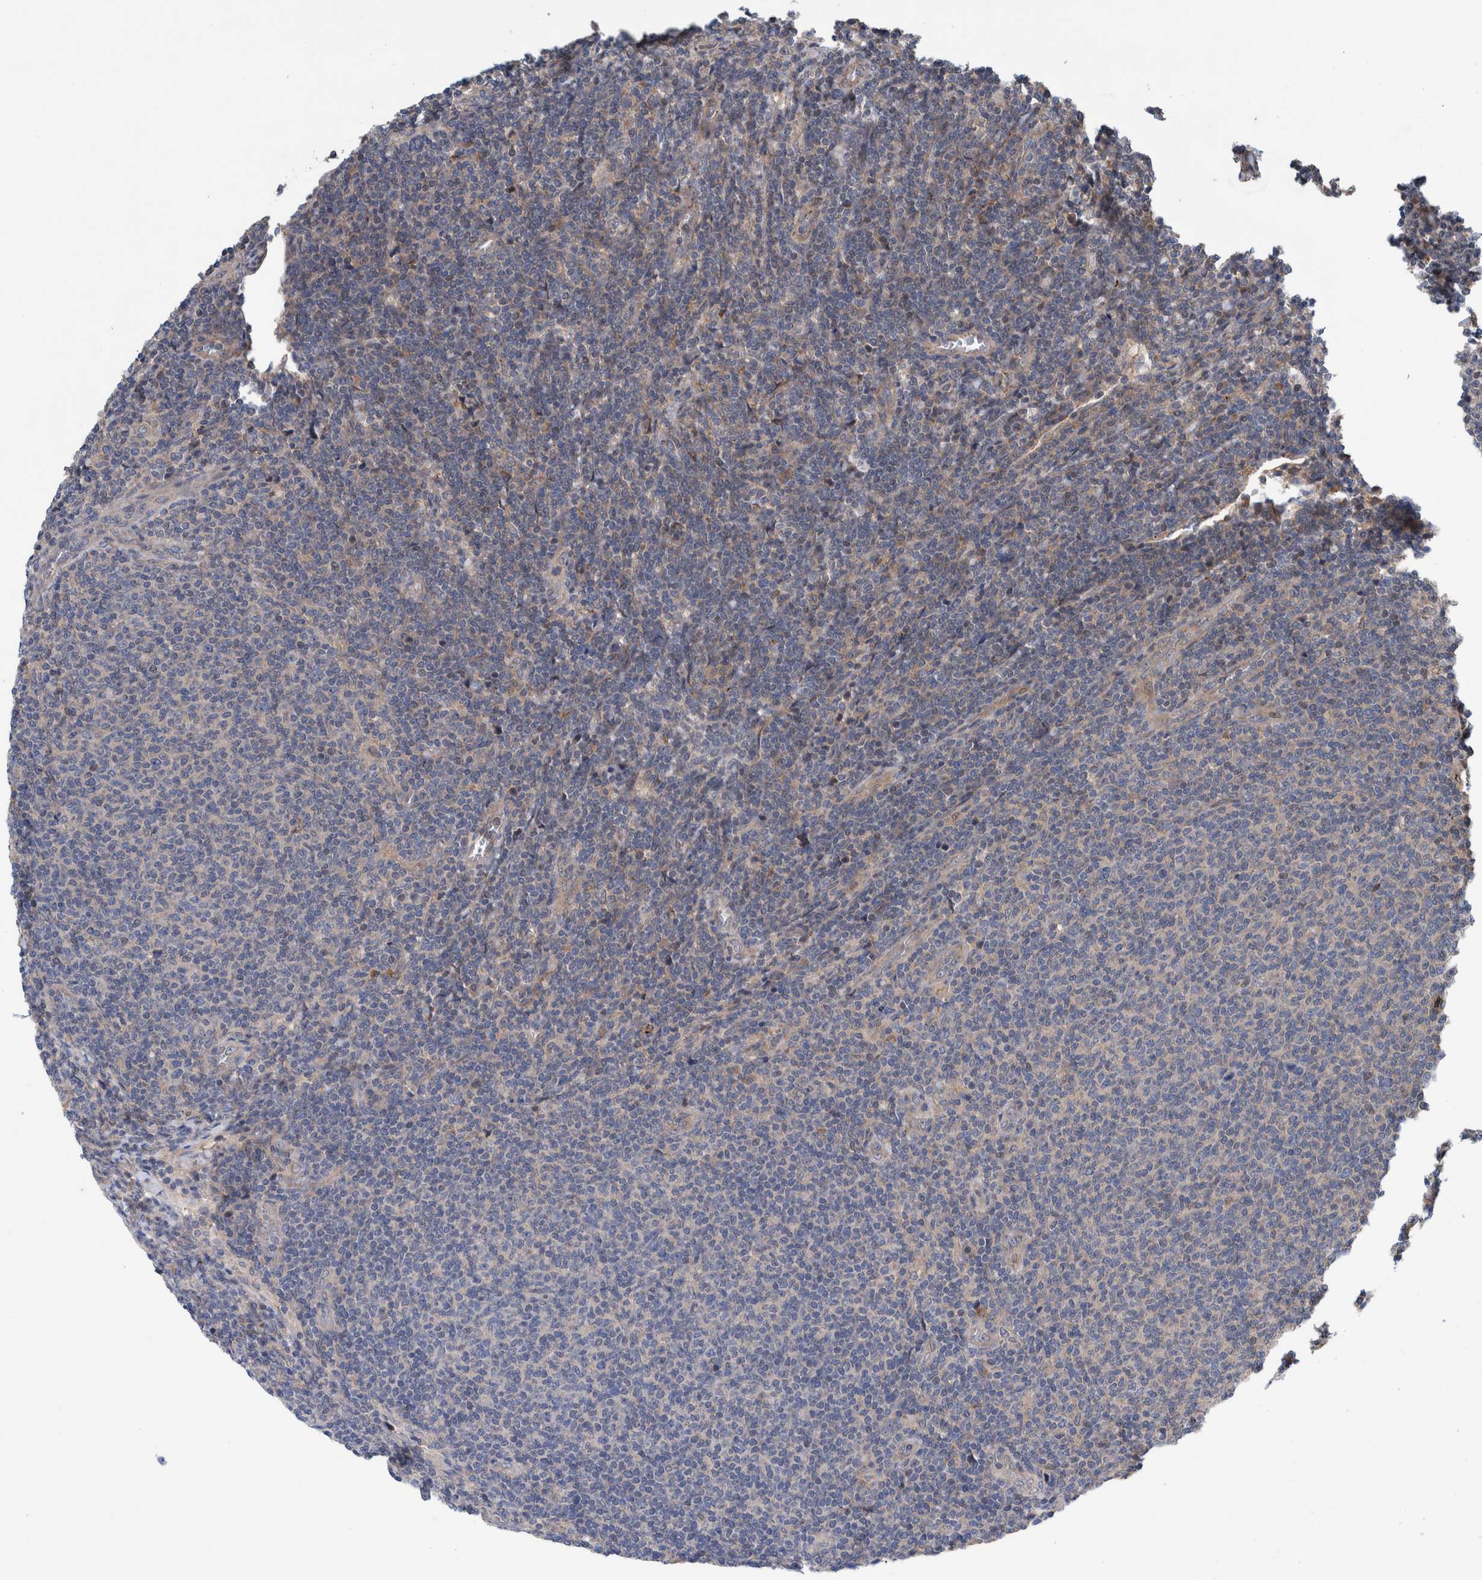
{"staining": {"intensity": "negative", "quantity": "none", "location": "none"}, "tissue": "lymphoma", "cell_type": "Tumor cells", "image_type": "cancer", "snomed": [{"axis": "morphology", "description": "Malignant lymphoma, non-Hodgkin's type, Low grade"}, {"axis": "topography", "description": "Lymph node"}], "caption": "Human malignant lymphoma, non-Hodgkin's type (low-grade) stained for a protein using IHC reveals no staining in tumor cells.", "gene": "PIK3R6", "patient": {"sex": "male", "age": 66}}